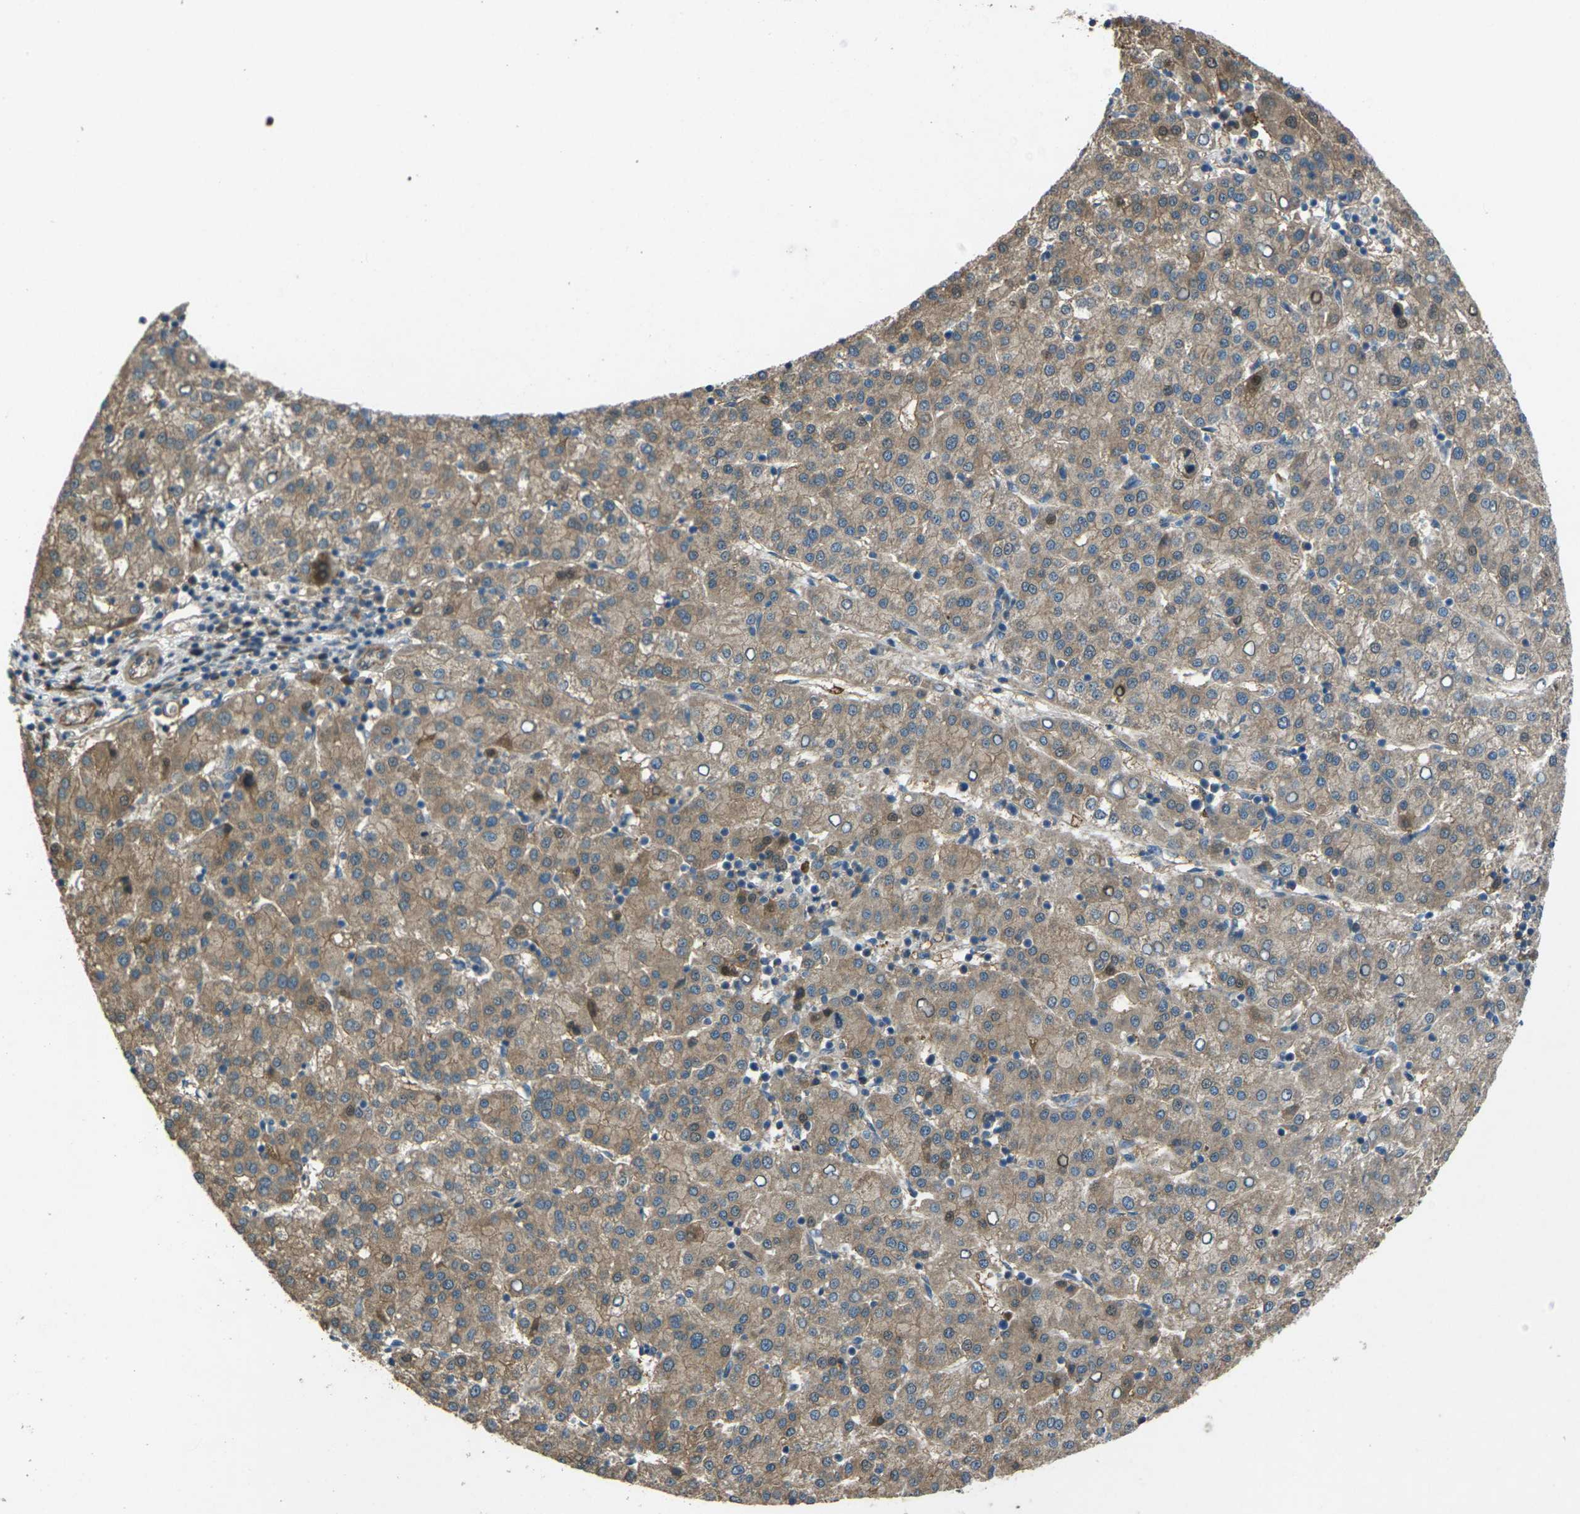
{"staining": {"intensity": "moderate", "quantity": ">75%", "location": "cytoplasmic/membranous"}, "tissue": "liver cancer", "cell_type": "Tumor cells", "image_type": "cancer", "snomed": [{"axis": "morphology", "description": "Carcinoma, Hepatocellular, NOS"}, {"axis": "topography", "description": "Liver"}], "caption": "Immunohistochemical staining of human hepatocellular carcinoma (liver) exhibits moderate cytoplasmic/membranous protein expression in approximately >75% of tumor cells. (Brightfield microscopy of DAB IHC at high magnification).", "gene": "EDNRA", "patient": {"sex": "female", "age": 58}}